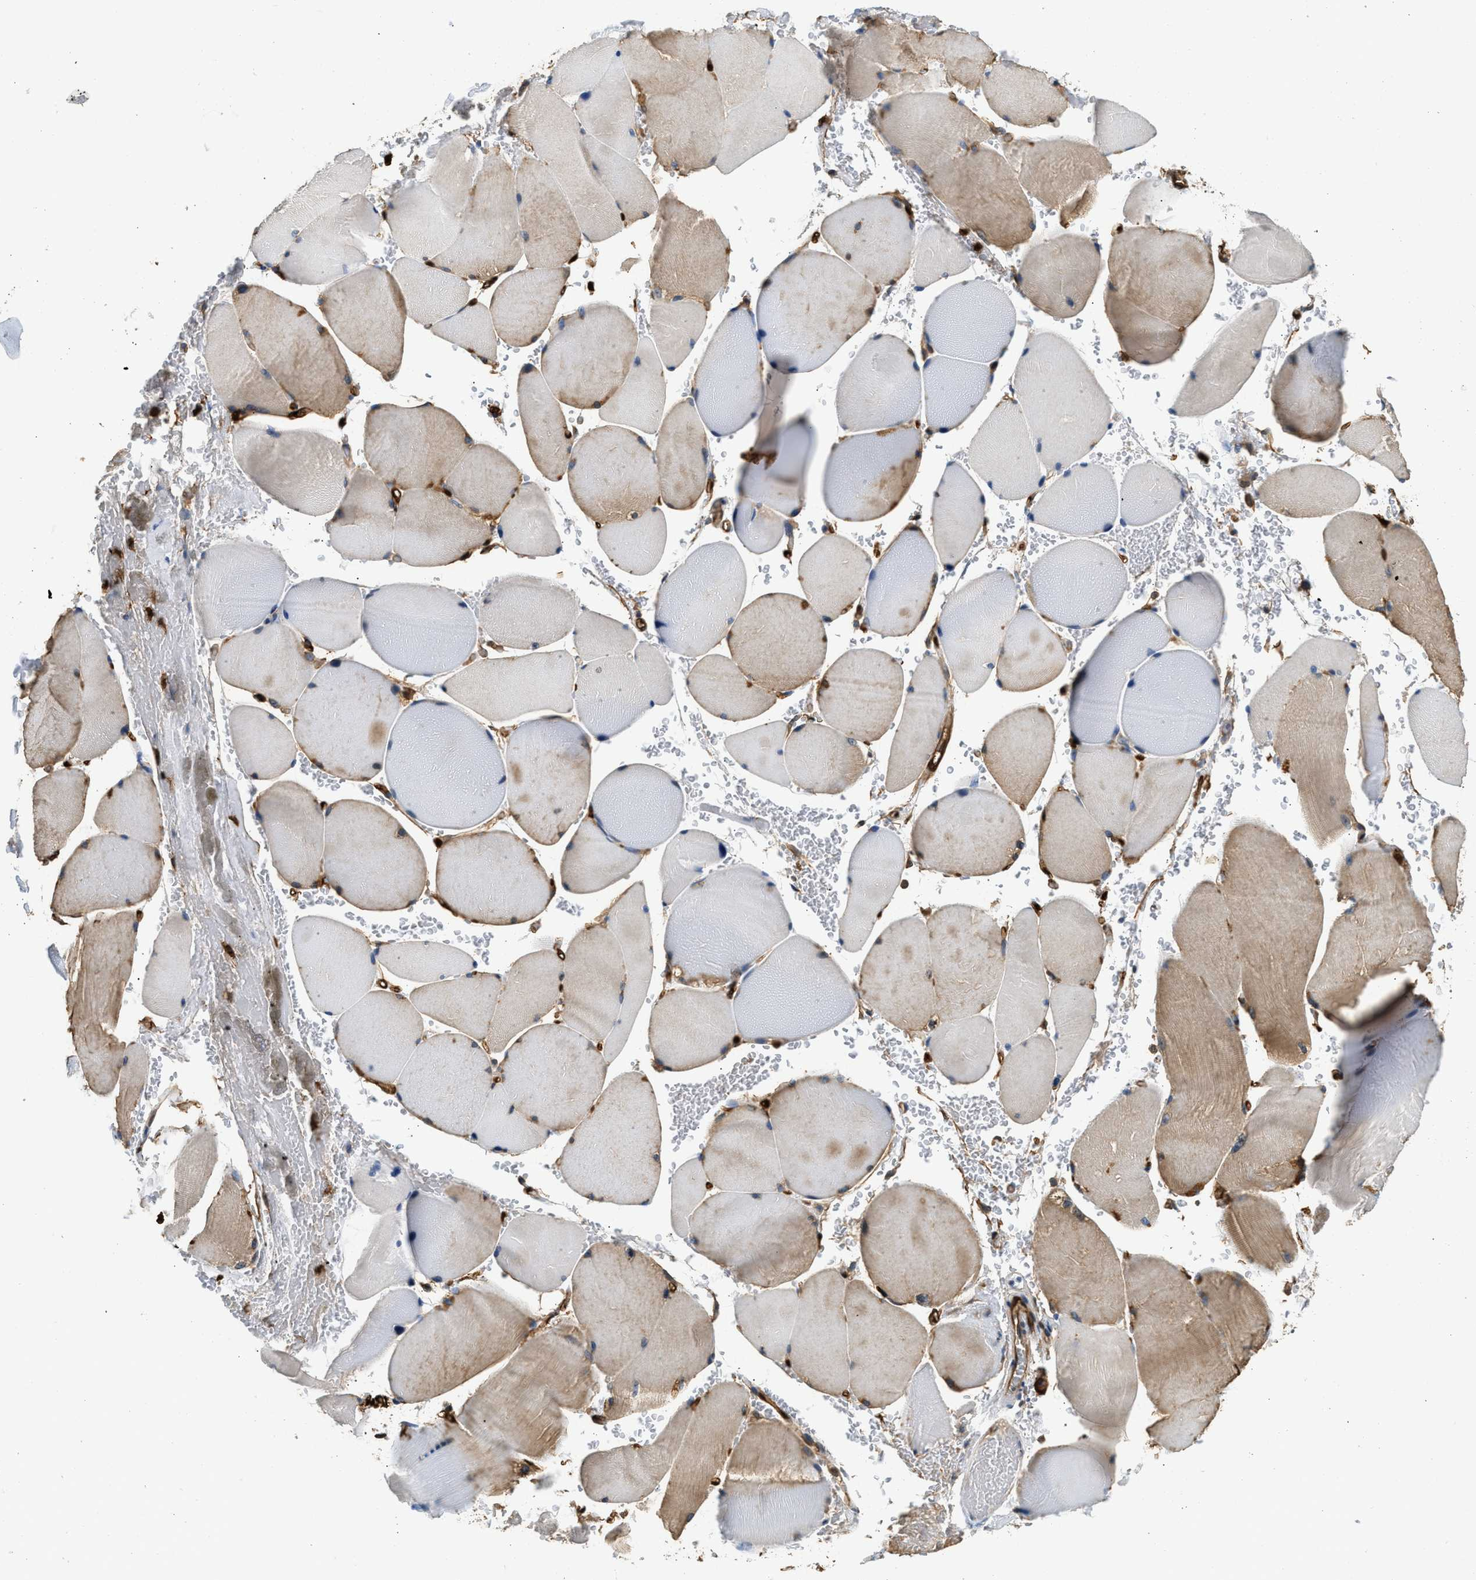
{"staining": {"intensity": "weak", "quantity": "25%-75%", "location": "cytoplasmic/membranous"}, "tissue": "skeletal muscle", "cell_type": "Myocytes", "image_type": "normal", "snomed": [{"axis": "morphology", "description": "Normal tissue, NOS"}, {"axis": "topography", "description": "Skin"}, {"axis": "topography", "description": "Skeletal muscle"}], "caption": "Immunohistochemistry (IHC) image of benign skeletal muscle: skeletal muscle stained using immunohistochemistry reveals low levels of weak protein expression localized specifically in the cytoplasmic/membranous of myocytes, appearing as a cytoplasmic/membranous brown color.", "gene": "ANXA3", "patient": {"sex": "male", "age": 83}}